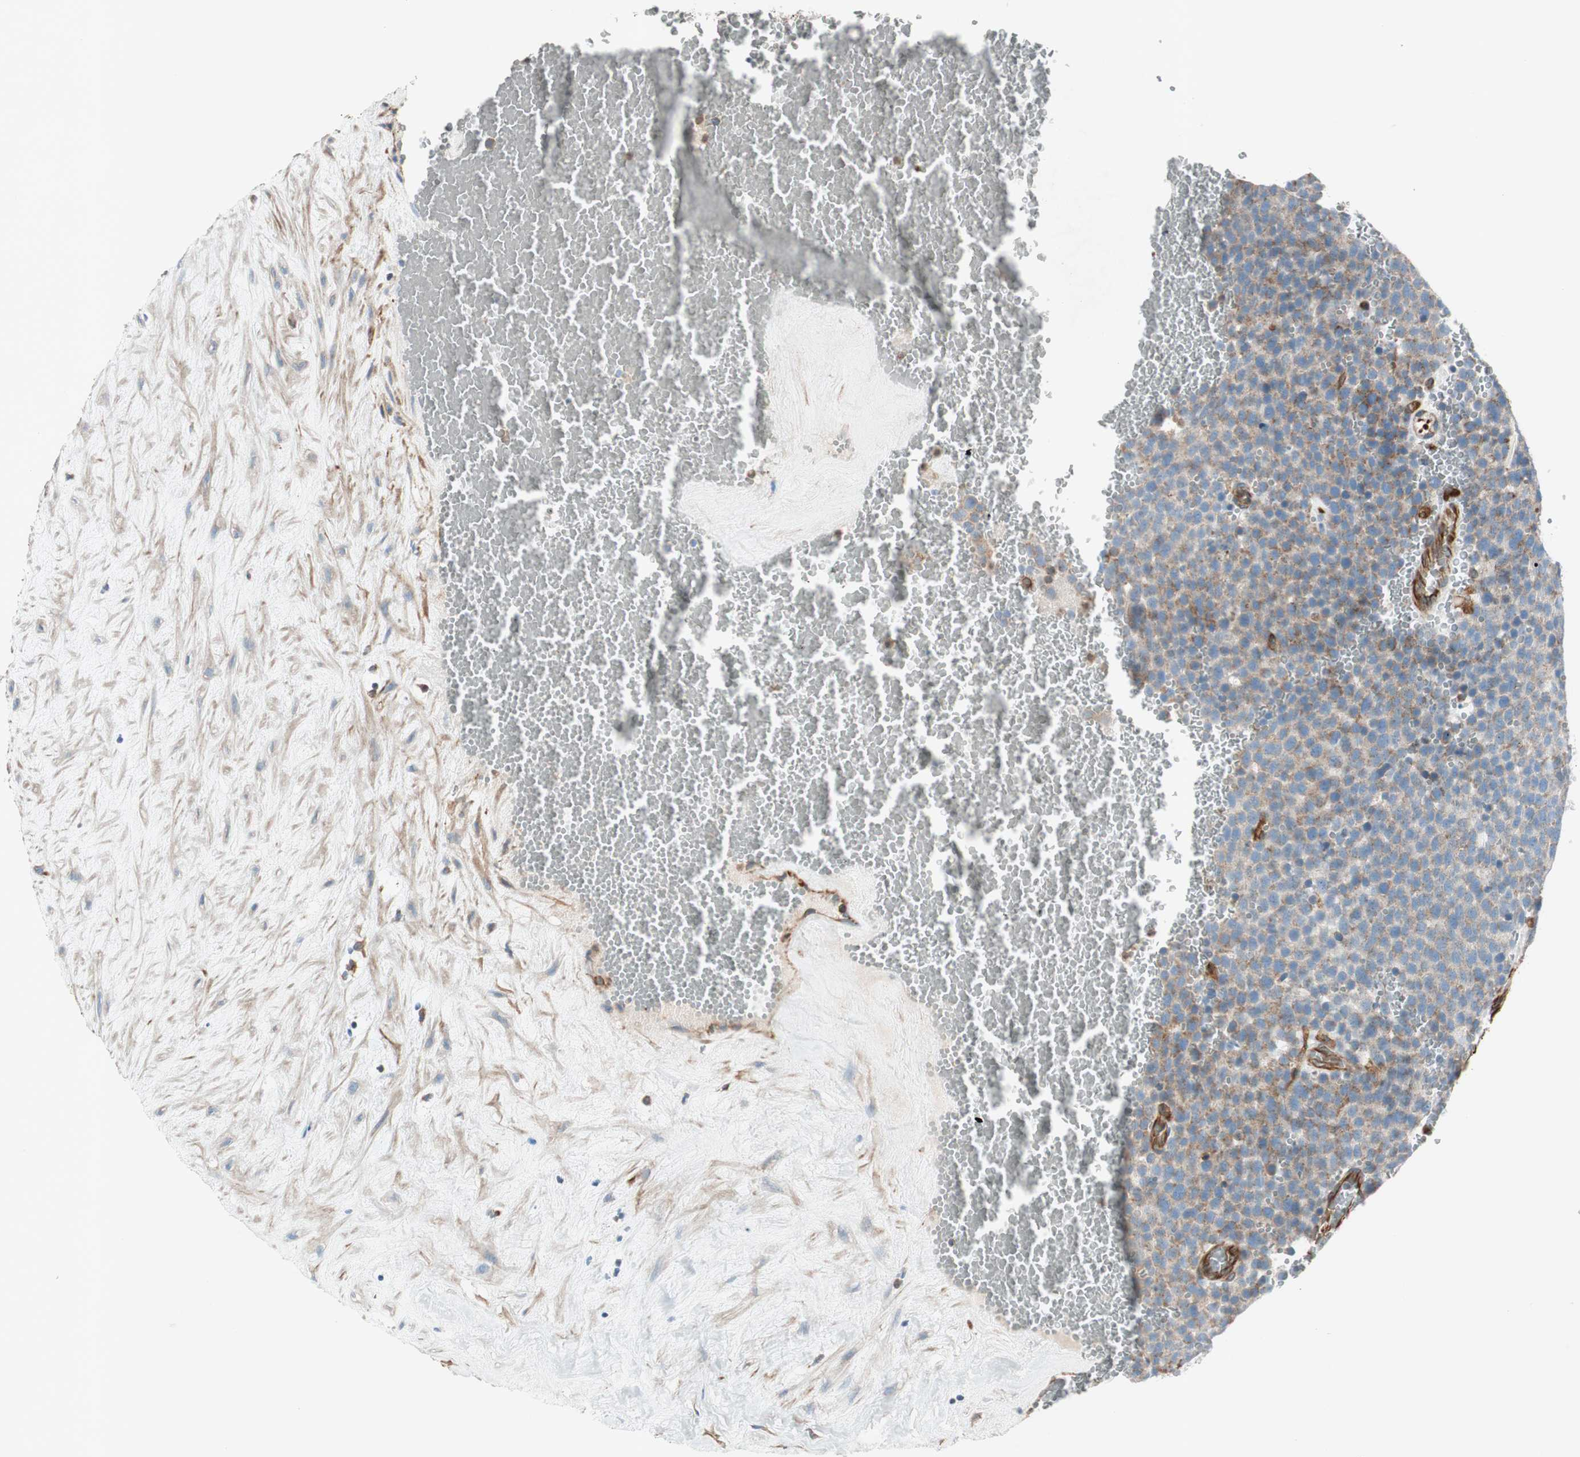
{"staining": {"intensity": "weak", "quantity": "25%-75%", "location": "cytoplasmic/membranous"}, "tissue": "testis cancer", "cell_type": "Tumor cells", "image_type": "cancer", "snomed": [{"axis": "morphology", "description": "Seminoma, NOS"}, {"axis": "topography", "description": "Testis"}], "caption": "Human testis cancer (seminoma) stained with a protein marker shows weak staining in tumor cells.", "gene": "SRCIN1", "patient": {"sex": "male", "age": 71}}